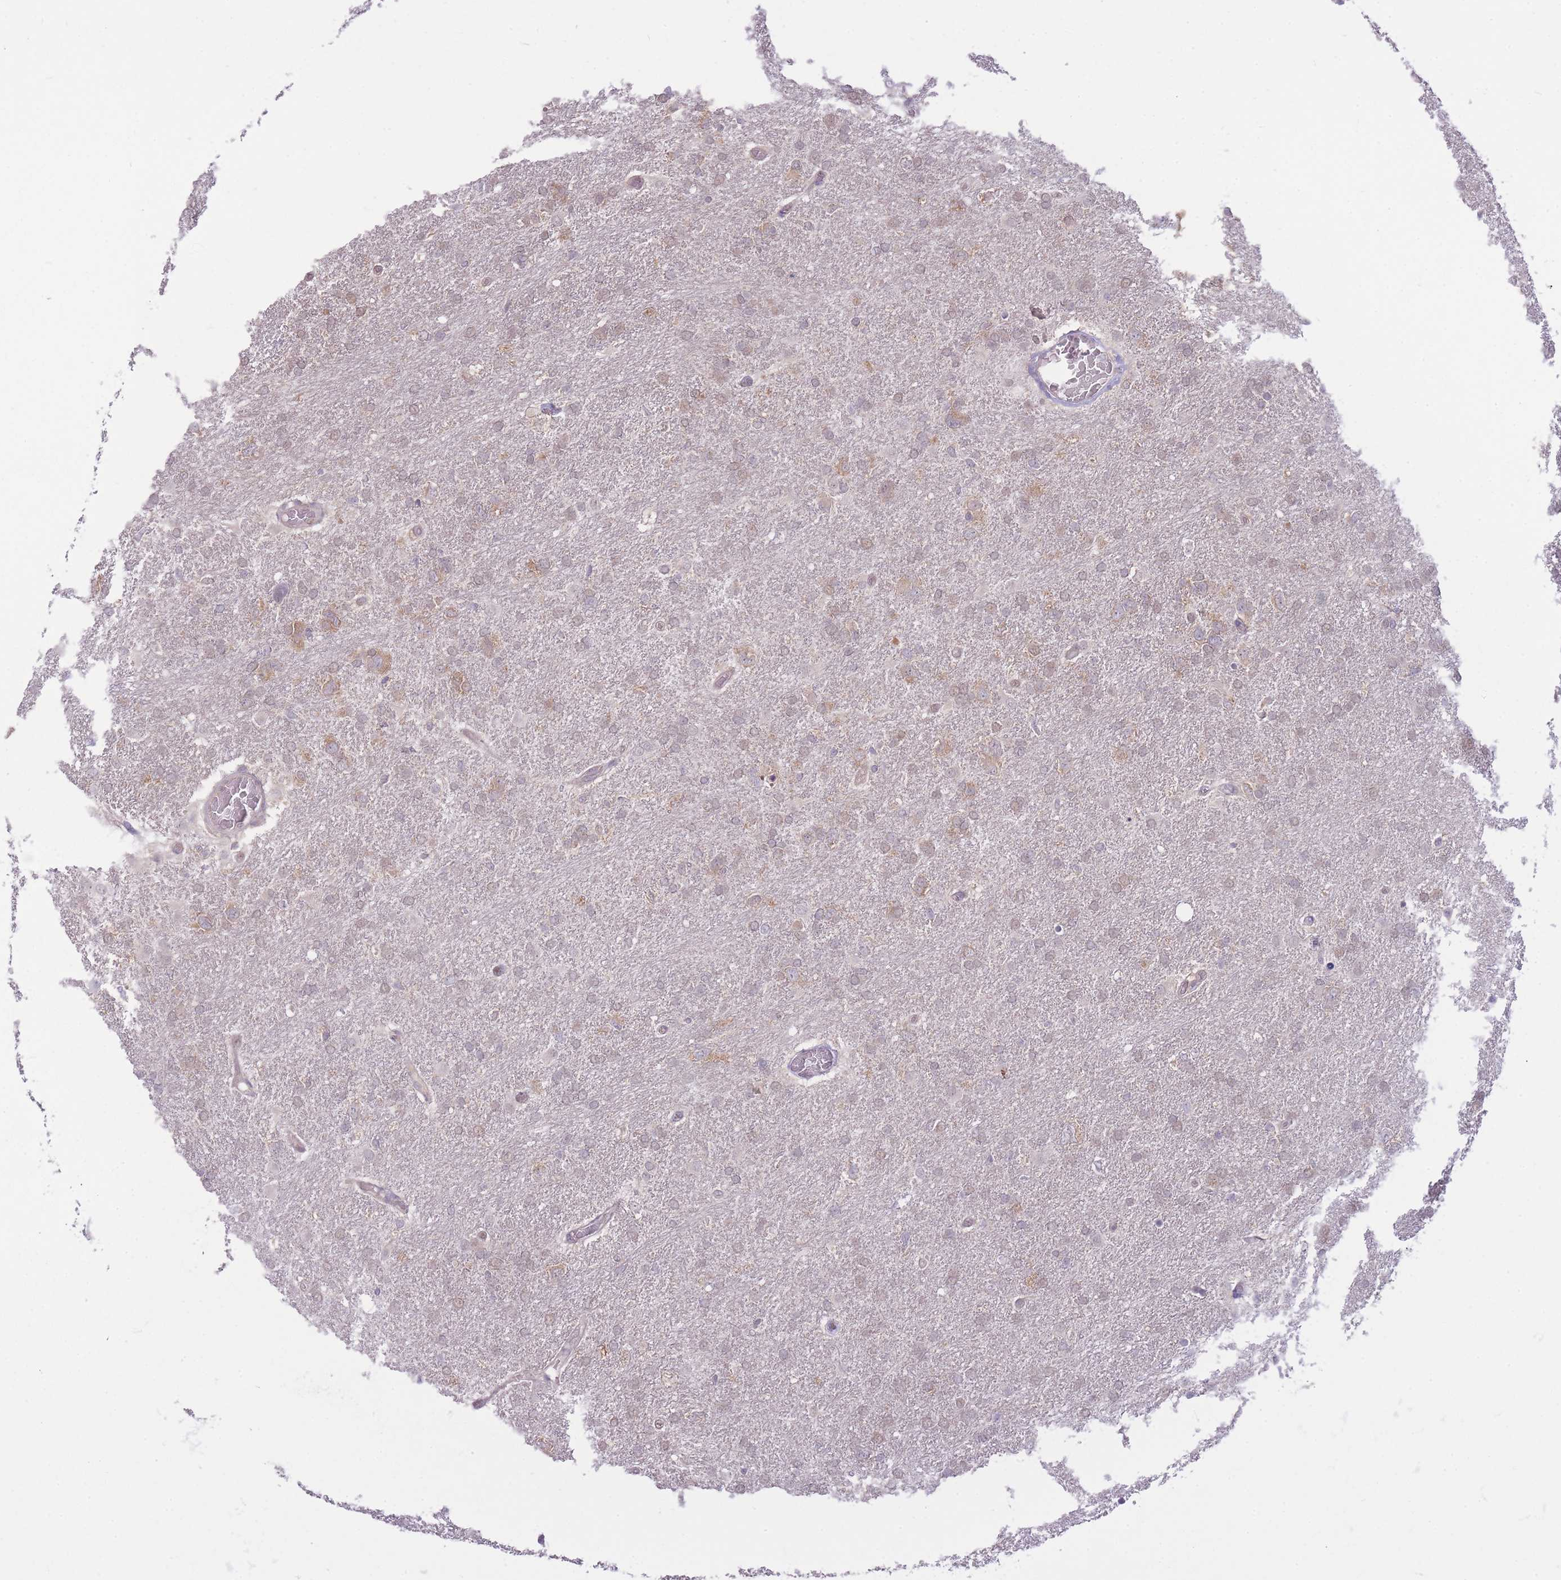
{"staining": {"intensity": "moderate", "quantity": "25%-75%", "location": "cytoplasmic/membranous"}, "tissue": "glioma", "cell_type": "Tumor cells", "image_type": "cancer", "snomed": [{"axis": "morphology", "description": "Glioma, malignant, High grade"}, {"axis": "topography", "description": "Brain"}], "caption": "High-power microscopy captured an IHC photomicrograph of glioma, revealing moderate cytoplasmic/membranous expression in approximately 25%-75% of tumor cells.", "gene": "CCT6B", "patient": {"sex": "male", "age": 61}}